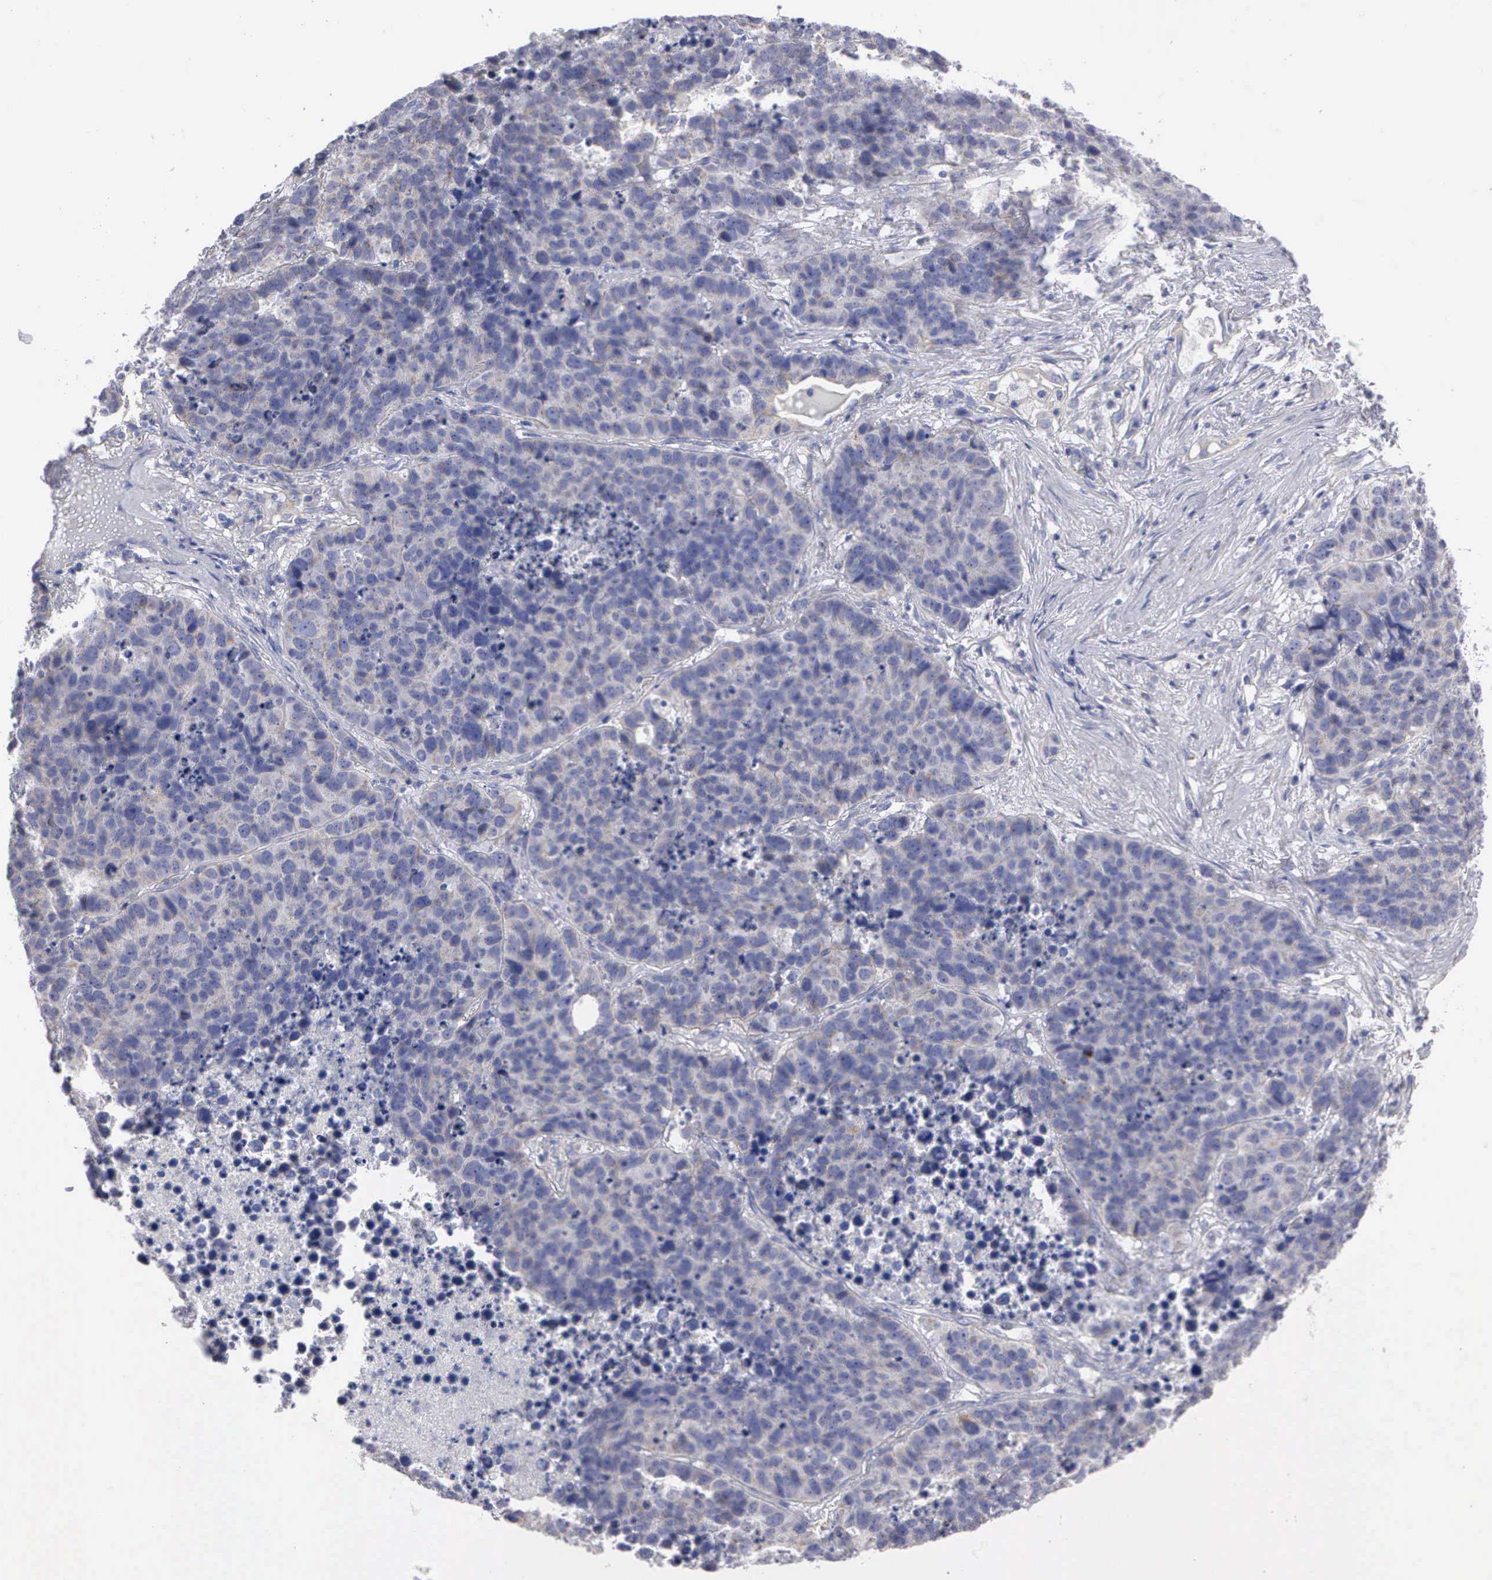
{"staining": {"intensity": "weak", "quantity": "<25%", "location": "cytoplasmic/membranous"}, "tissue": "lung cancer", "cell_type": "Tumor cells", "image_type": "cancer", "snomed": [{"axis": "morphology", "description": "Carcinoid, malignant, NOS"}, {"axis": "topography", "description": "Lung"}], "caption": "There is no significant positivity in tumor cells of carcinoid (malignant) (lung). (DAB IHC visualized using brightfield microscopy, high magnification).", "gene": "APOOL", "patient": {"sex": "male", "age": 60}}